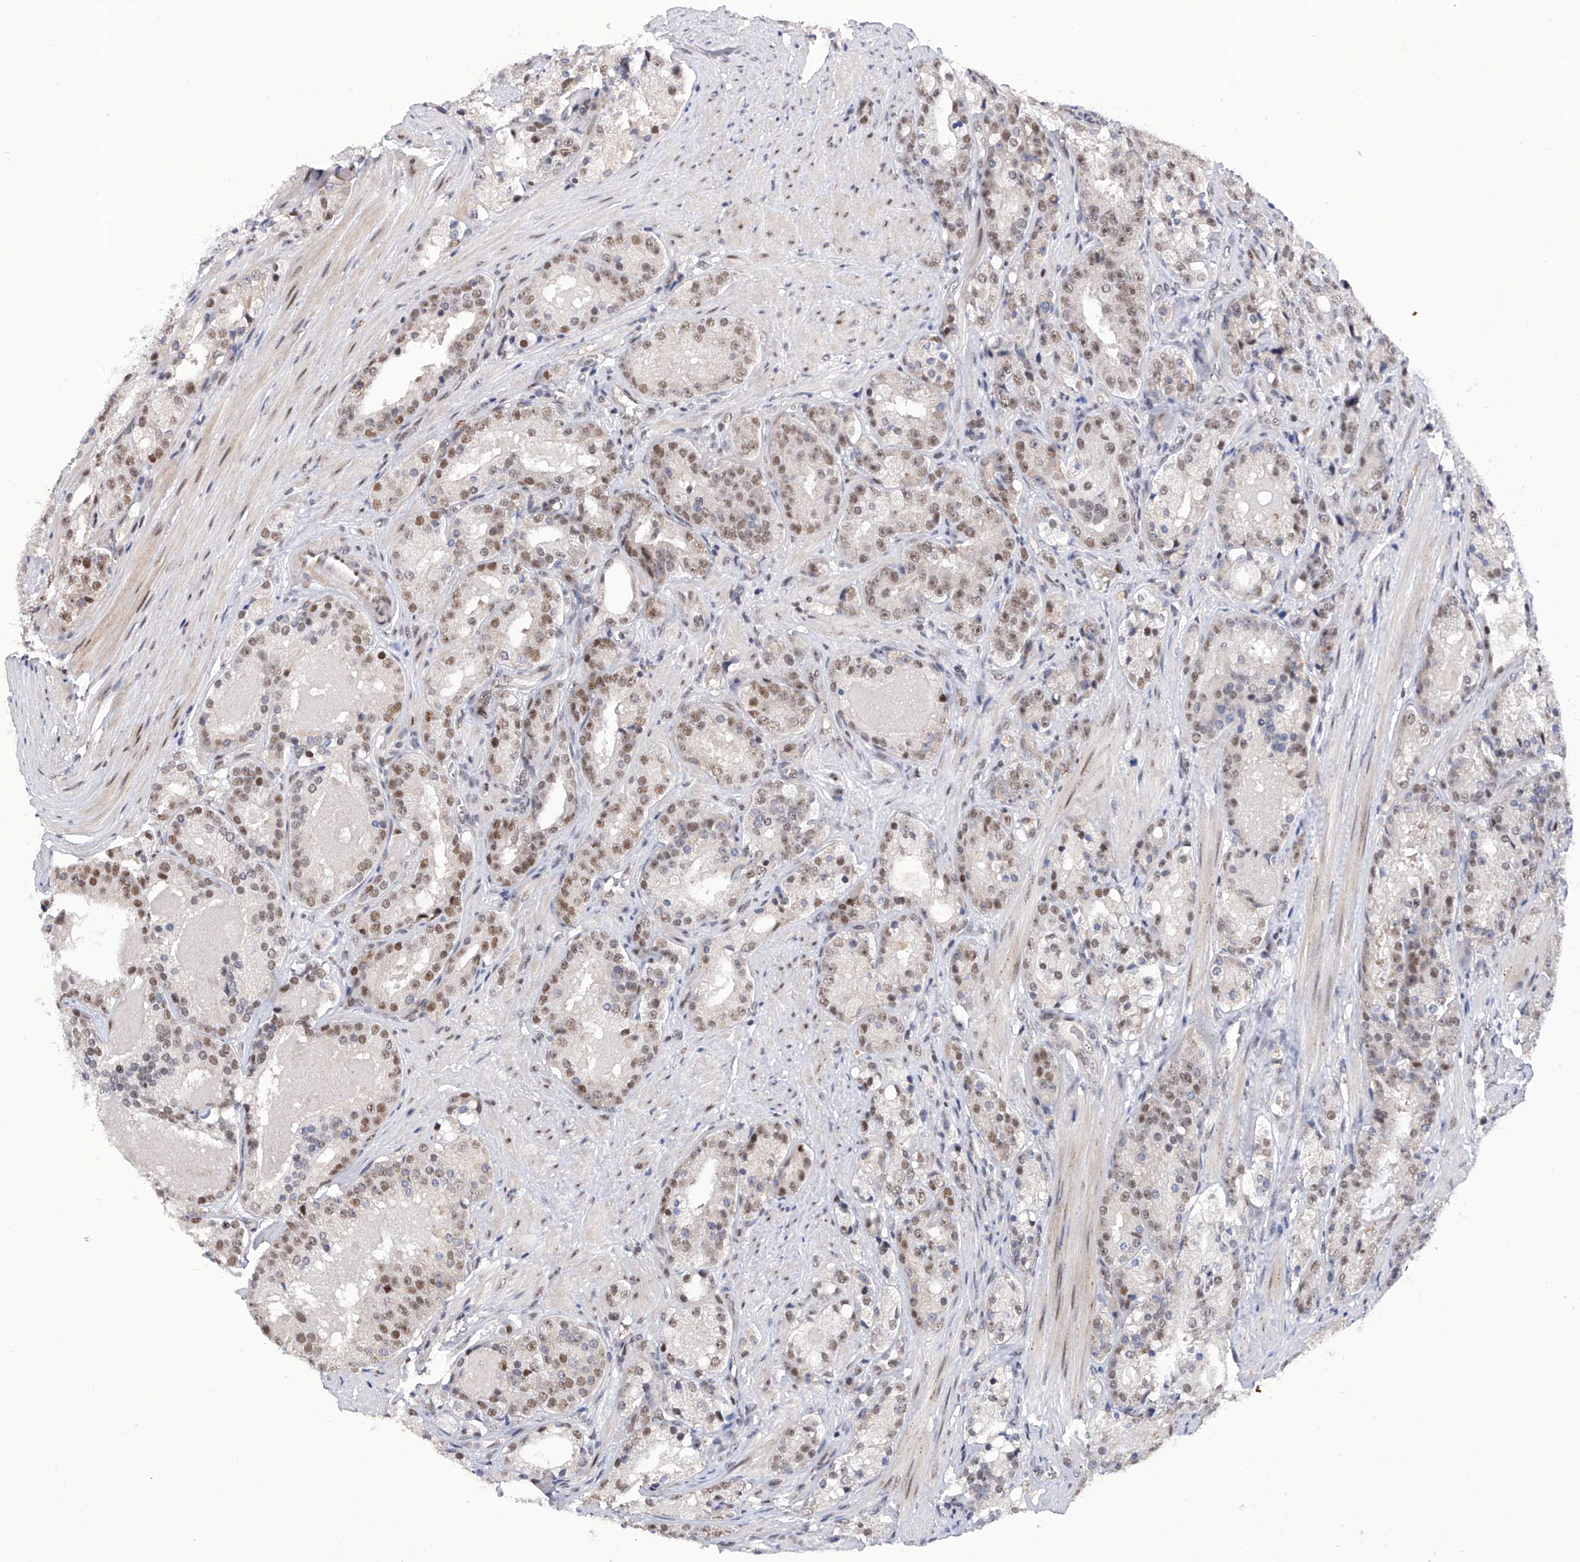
{"staining": {"intensity": "moderate", "quantity": "25%-75%", "location": "nuclear"}, "tissue": "prostate cancer", "cell_type": "Tumor cells", "image_type": "cancer", "snomed": [{"axis": "morphology", "description": "Adenocarcinoma, High grade"}, {"axis": "topography", "description": "Prostate"}], "caption": "Human prostate cancer stained with a protein marker demonstrates moderate staining in tumor cells.", "gene": "RAD54L", "patient": {"sex": "male", "age": 60}}